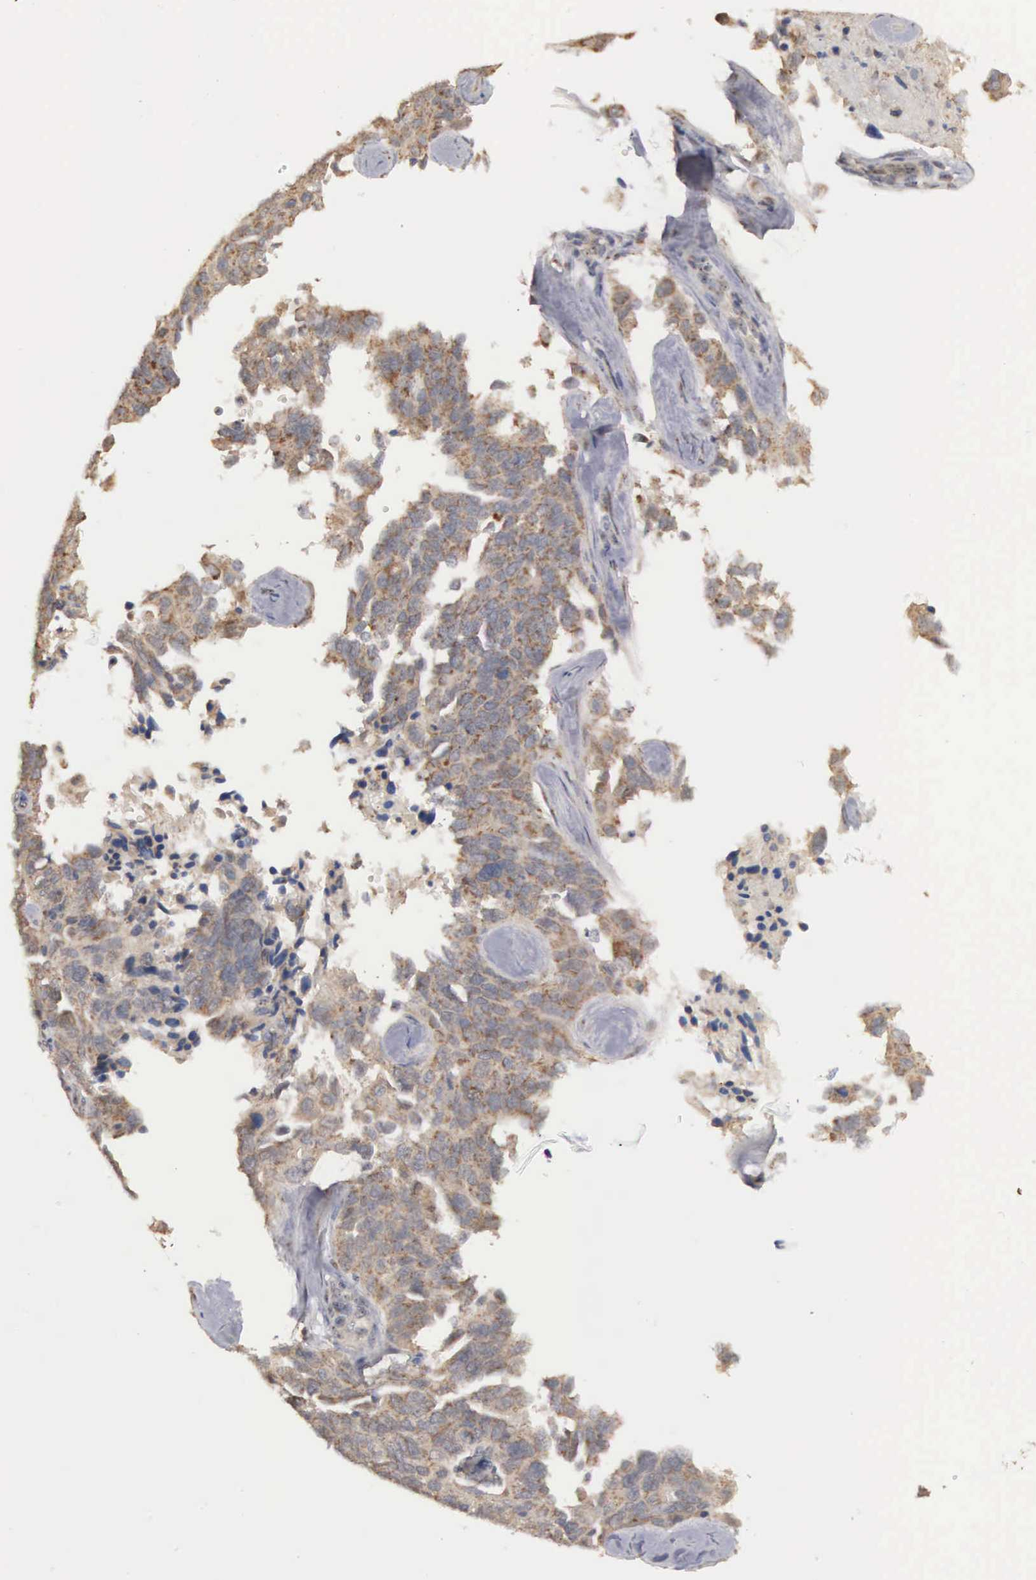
{"staining": {"intensity": "moderate", "quantity": ">75%", "location": "cytoplasmic/membranous"}, "tissue": "ovarian cancer", "cell_type": "Tumor cells", "image_type": "cancer", "snomed": [{"axis": "morphology", "description": "Cystadenocarcinoma, serous, NOS"}, {"axis": "topography", "description": "Ovary"}], "caption": "Protein staining by immunohistochemistry demonstrates moderate cytoplasmic/membranous expression in about >75% of tumor cells in ovarian serous cystadenocarcinoma. Immunohistochemistry stains the protein in brown and the nuclei are stained blue.", "gene": "AMN", "patient": {"sex": "female", "age": 64}}